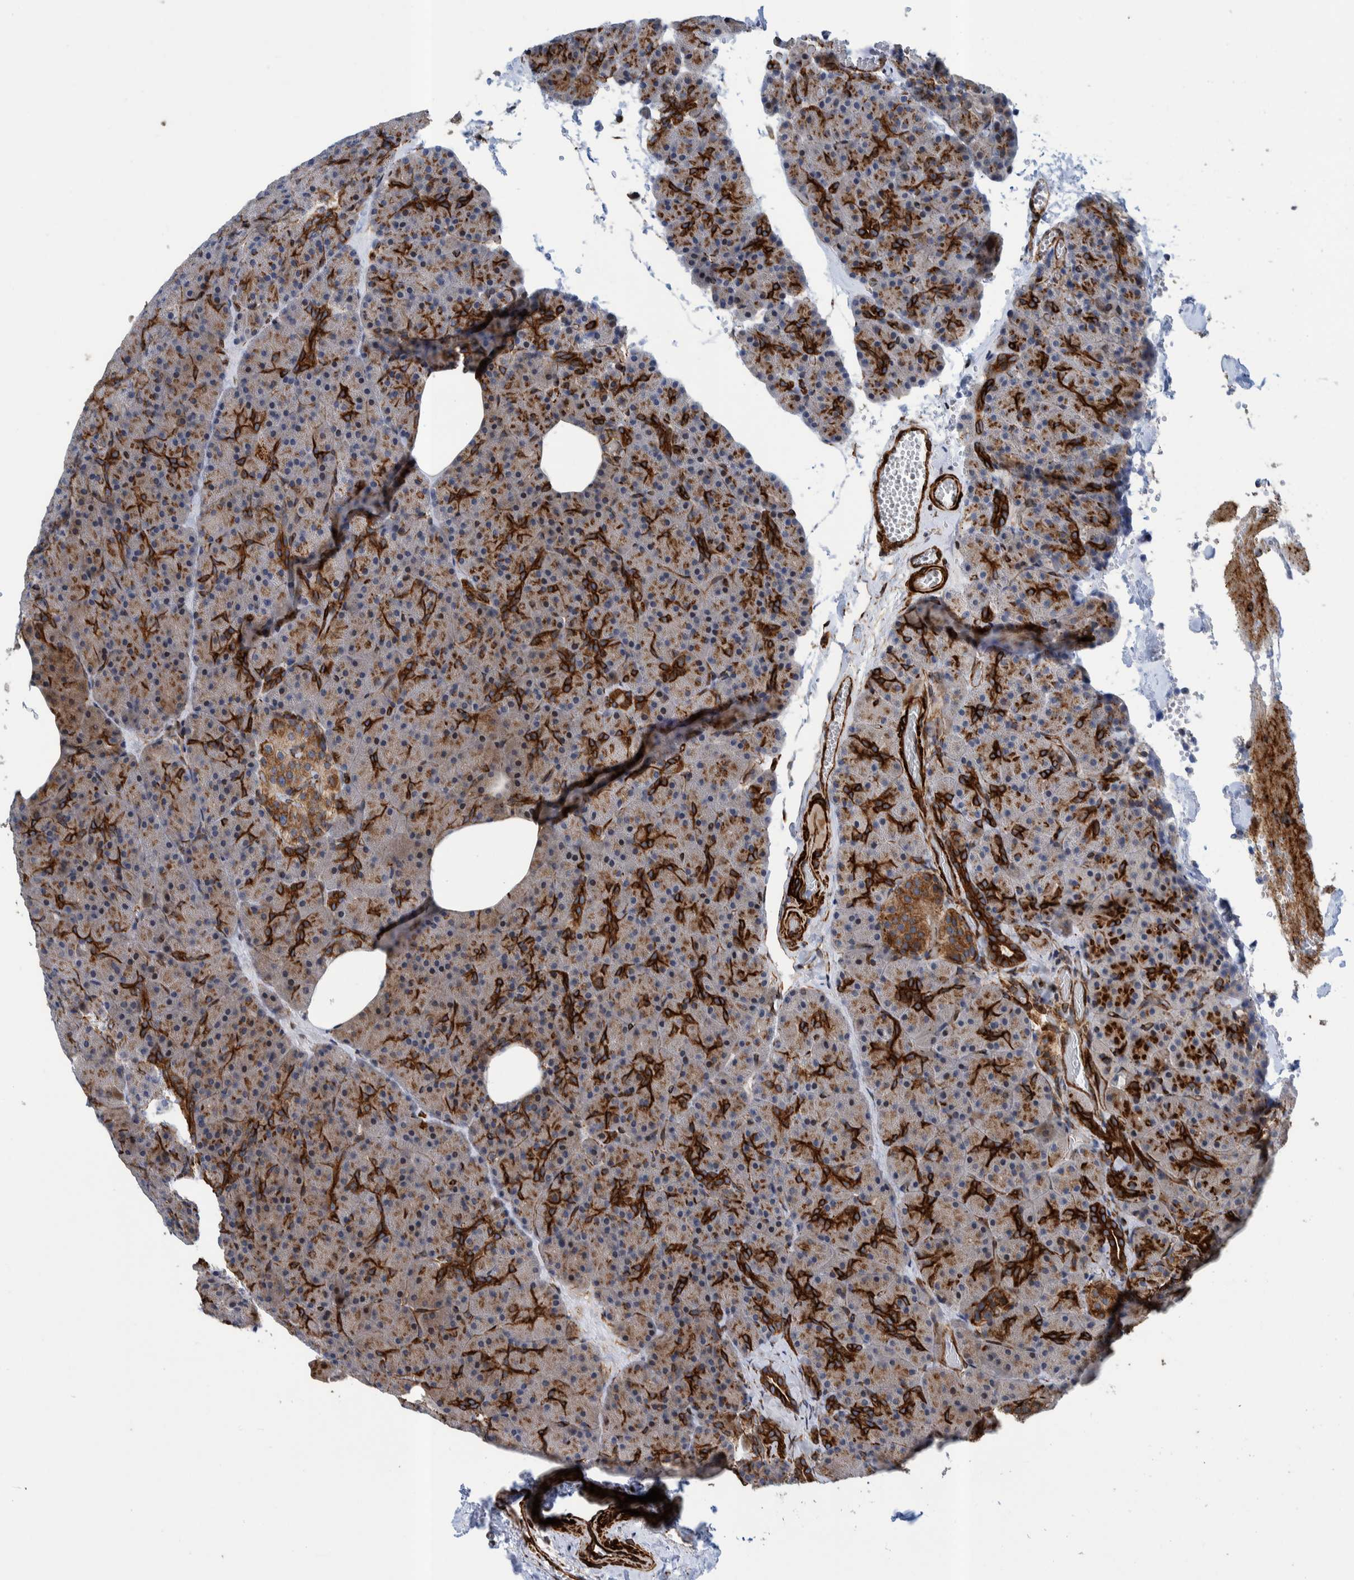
{"staining": {"intensity": "strong", "quantity": "25%-75%", "location": "cytoplasmic/membranous"}, "tissue": "pancreas", "cell_type": "Exocrine glandular cells", "image_type": "normal", "snomed": [{"axis": "morphology", "description": "Normal tissue, NOS"}, {"axis": "morphology", "description": "Carcinoid, malignant, NOS"}, {"axis": "topography", "description": "Pancreas"}], "caption": "Immunohistochemical staining of unremarkable human pancreas demonstrates high levels of strong cytoplasmic/membranous staining in approximately 25%-75% of exocrine glandular cells.", "gene": "CCDC57", "patient": {"sex": "female", "age": 35}}